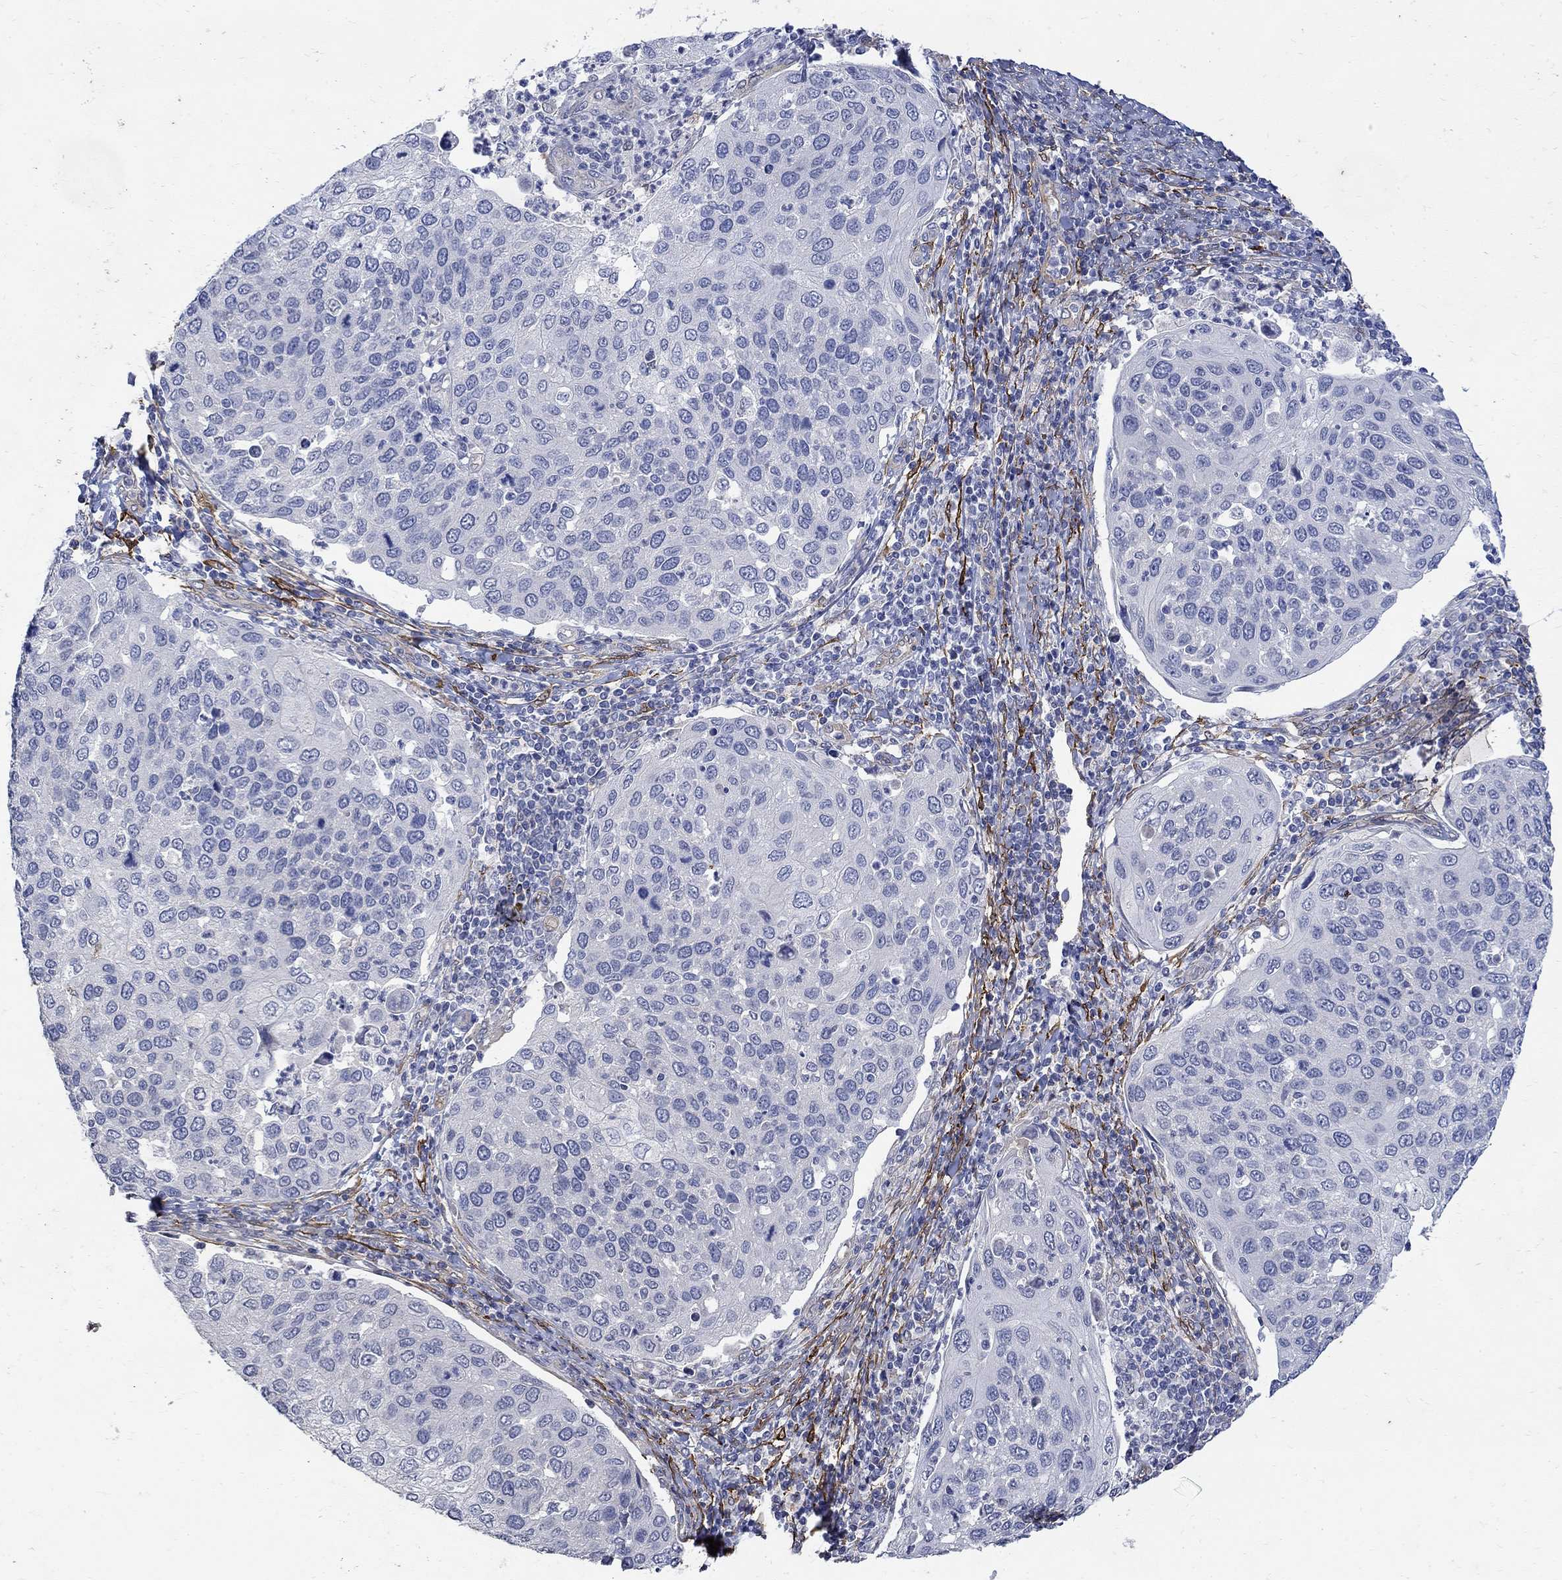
{"staining": {"intensity": "negative", "quantity": "none", "location": "none"}, "tissue": "cervical cancer", "cell_type": "Tumor cells", "image_type": "cancer", "snomed": [{"axis": "morphology", "description": "Squamous cell carcinoma, NOS"}, {"axis": "topography", "description": "Cervix"}], "caption": "A photomicrograph of cervical cancer stained for a protein shows no brown staining in tumor cells.", "gene": "TGM2", "patient": {"sex": "female", "age": 54}}